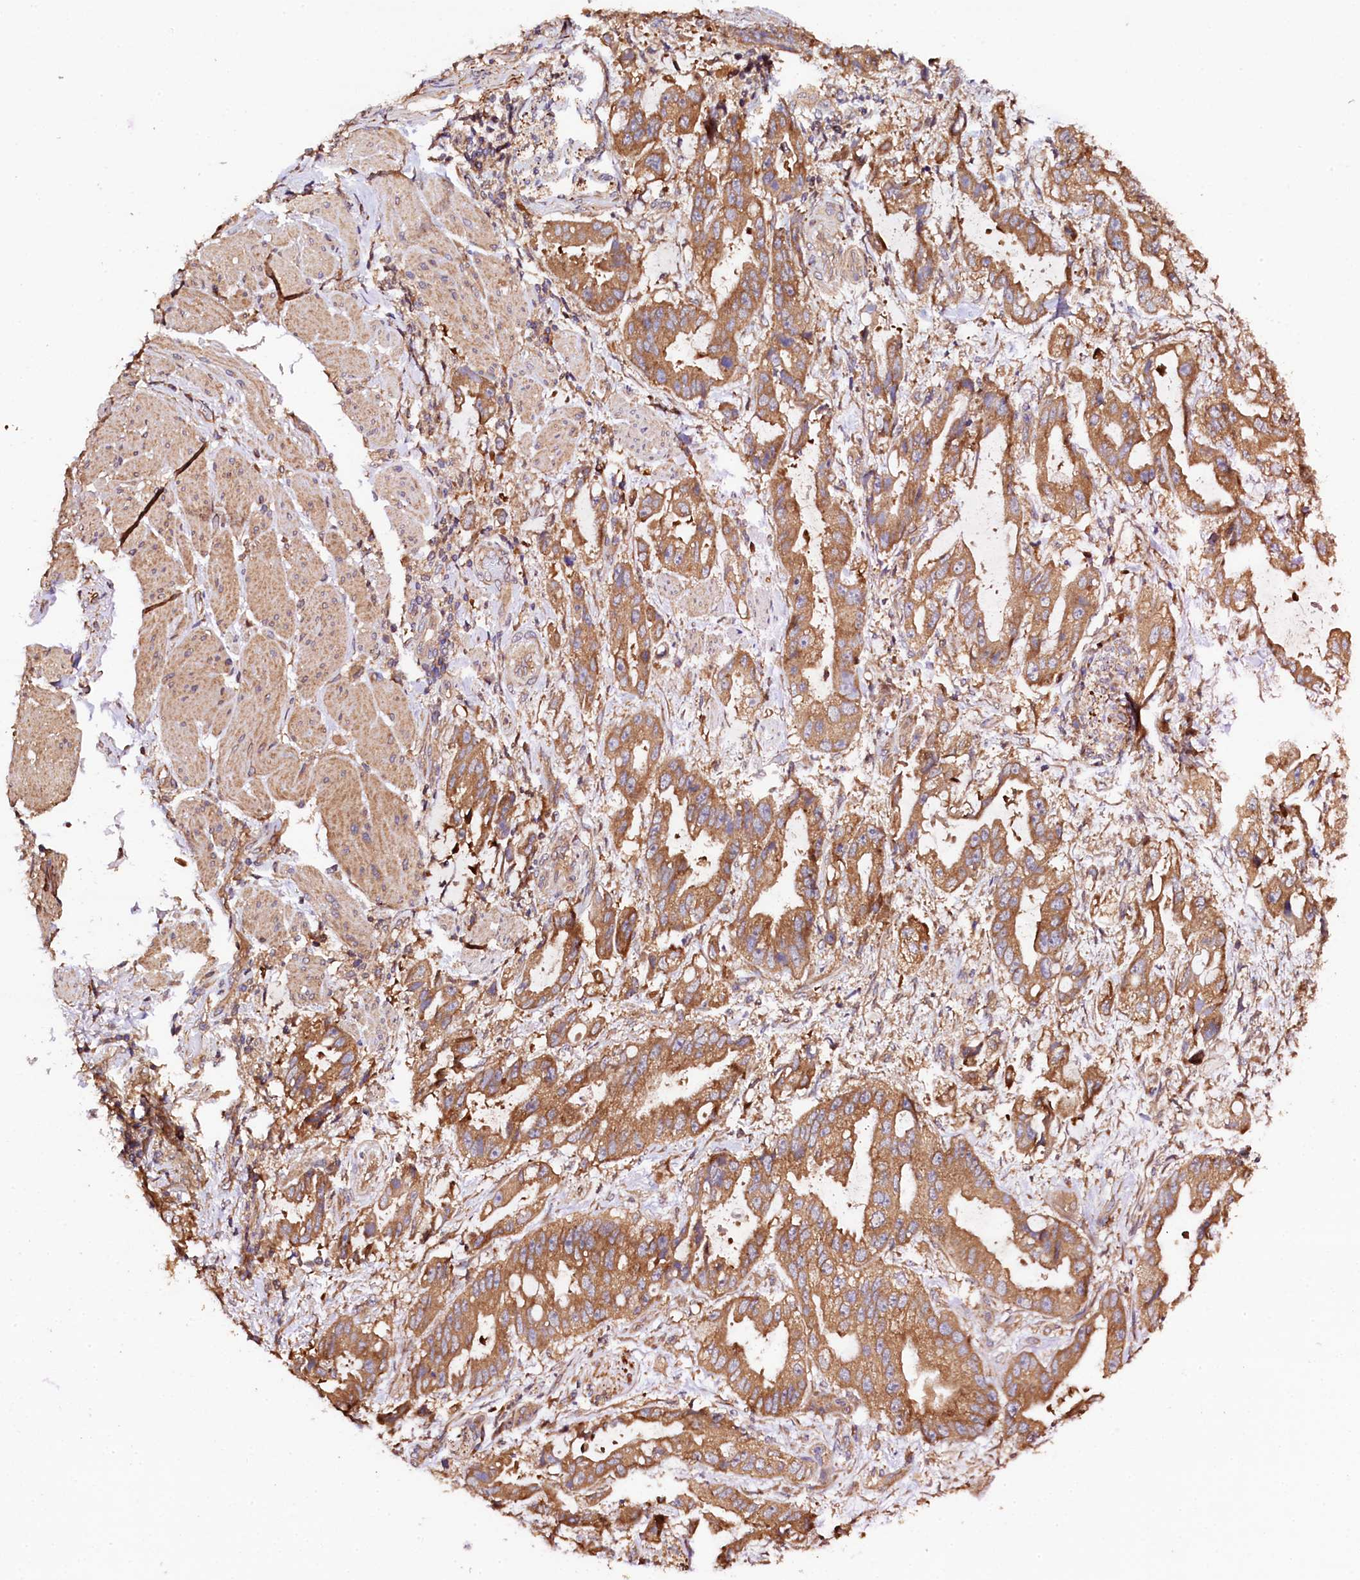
{"staining": {"intensity": "moderate", "quantity": ">75%", "location": "cytoplasmic/membranous"}, "tissue": "stomach cancer", "cell_type": "Tumor cells", "image_type": "cancer", "snomed": [{"axis": "morphology", "description": "Adenocarcinoma, NOS"}, {"axis": "topography", "description": "Stomach"}], "caption": "Moderate cytoplasmic/membranous expression is present in approximately >75% of tumor cells in adenocarcinoma (stomach).", "gene": "KLC2", "patient": {"sex": "male", "age": 62}}